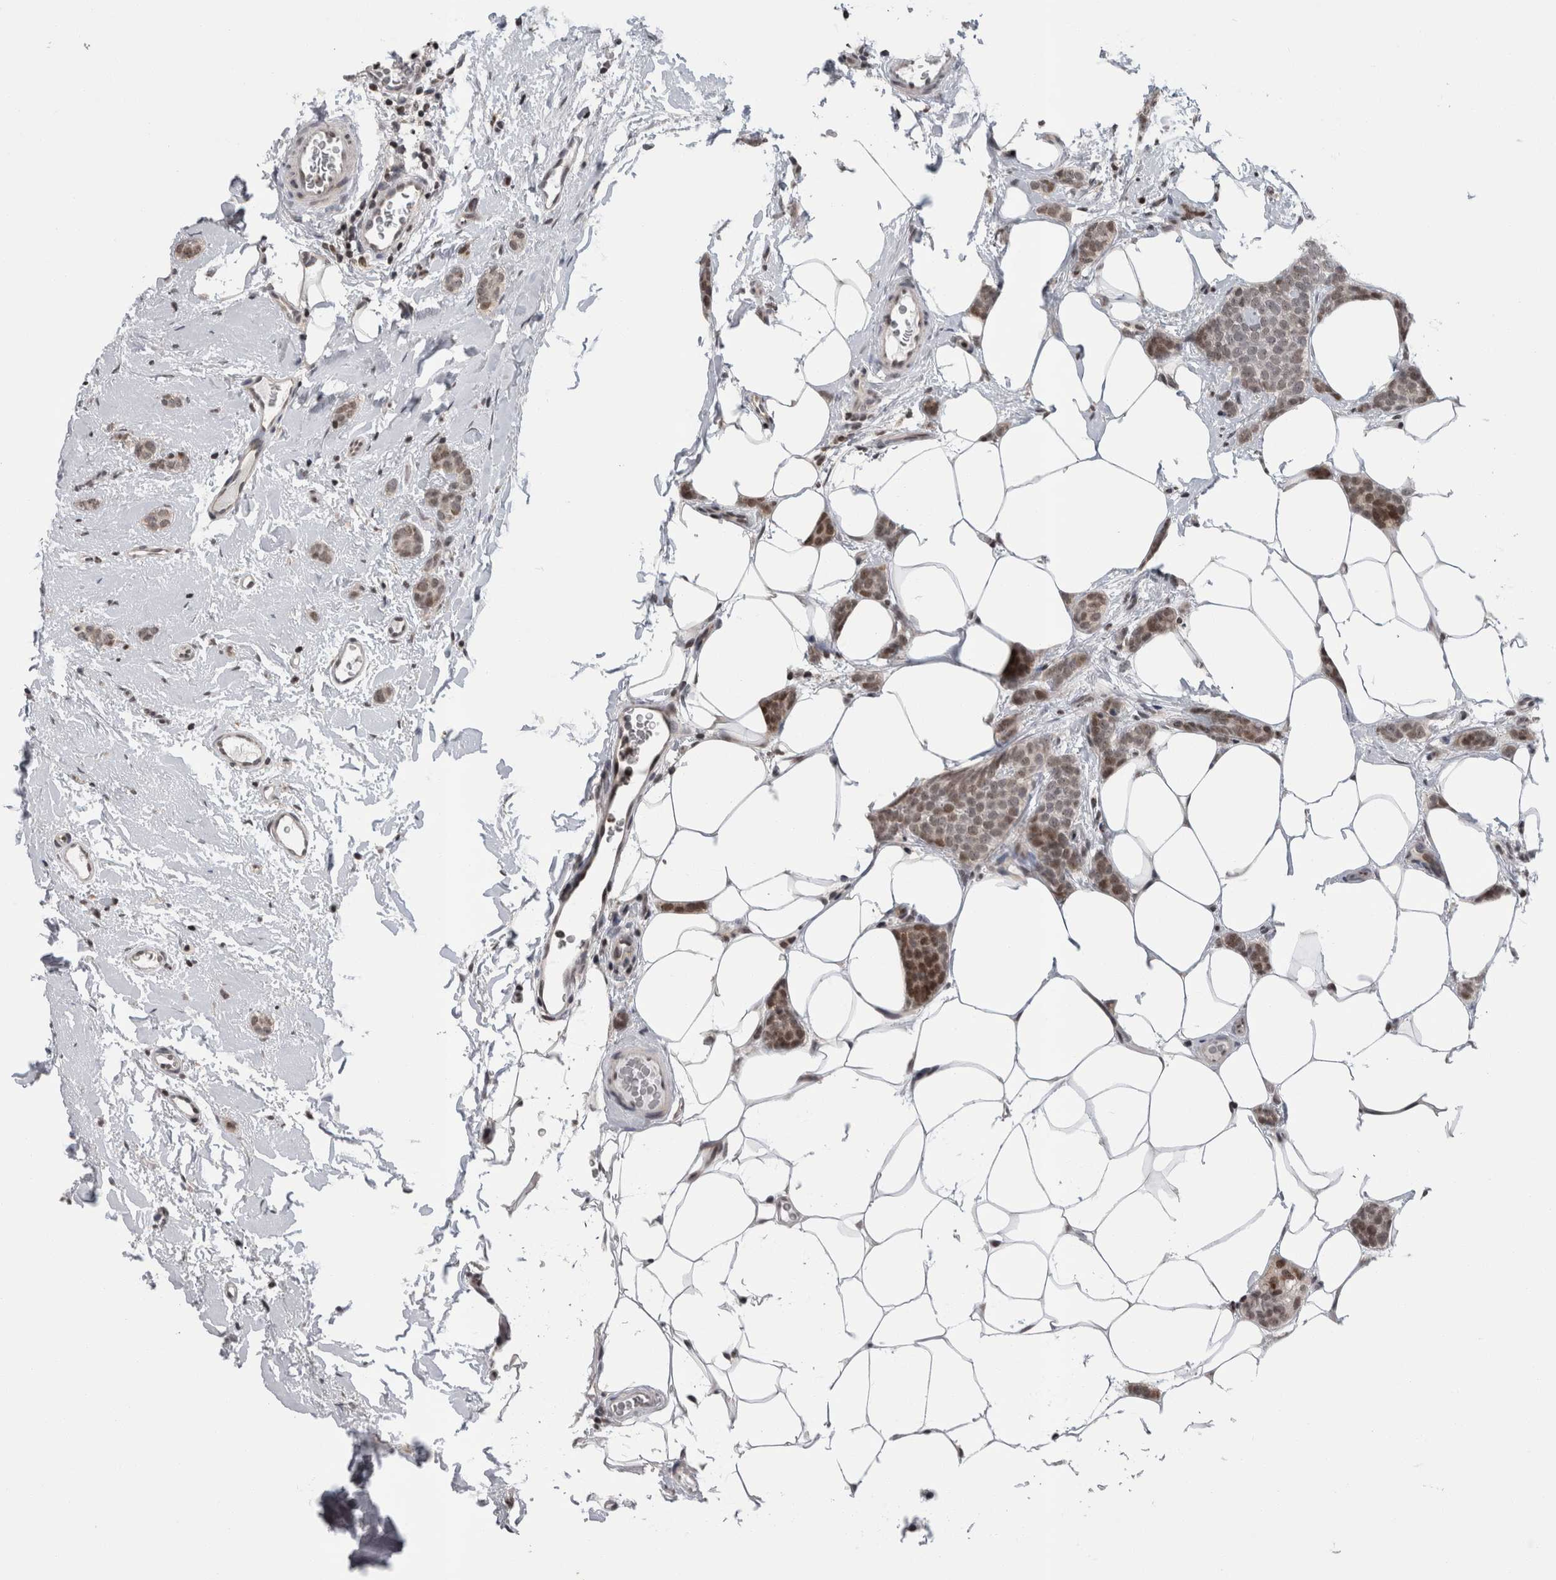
{"staining": {"intensity": "weak", "quantity": ">75%", "location": "nuclear"}, "tissue": "breast cancer", "cell_type": "Tumor cells", "image_type": "cancer", "snomed": [{"axis": "morphology", "description": "Lobular carcinoma"}, {"axis": "topography", "description": "Skin"}, {"axis": "topography", "description": "Breast"}], "caption": "Immunohistochemical staining of human breast lobular carcinoma shows weak nuclear protein expression in about >75% of tumor cells.", "gene": "ZBTB11", "patient": {"sex": "female", "age": 46}}